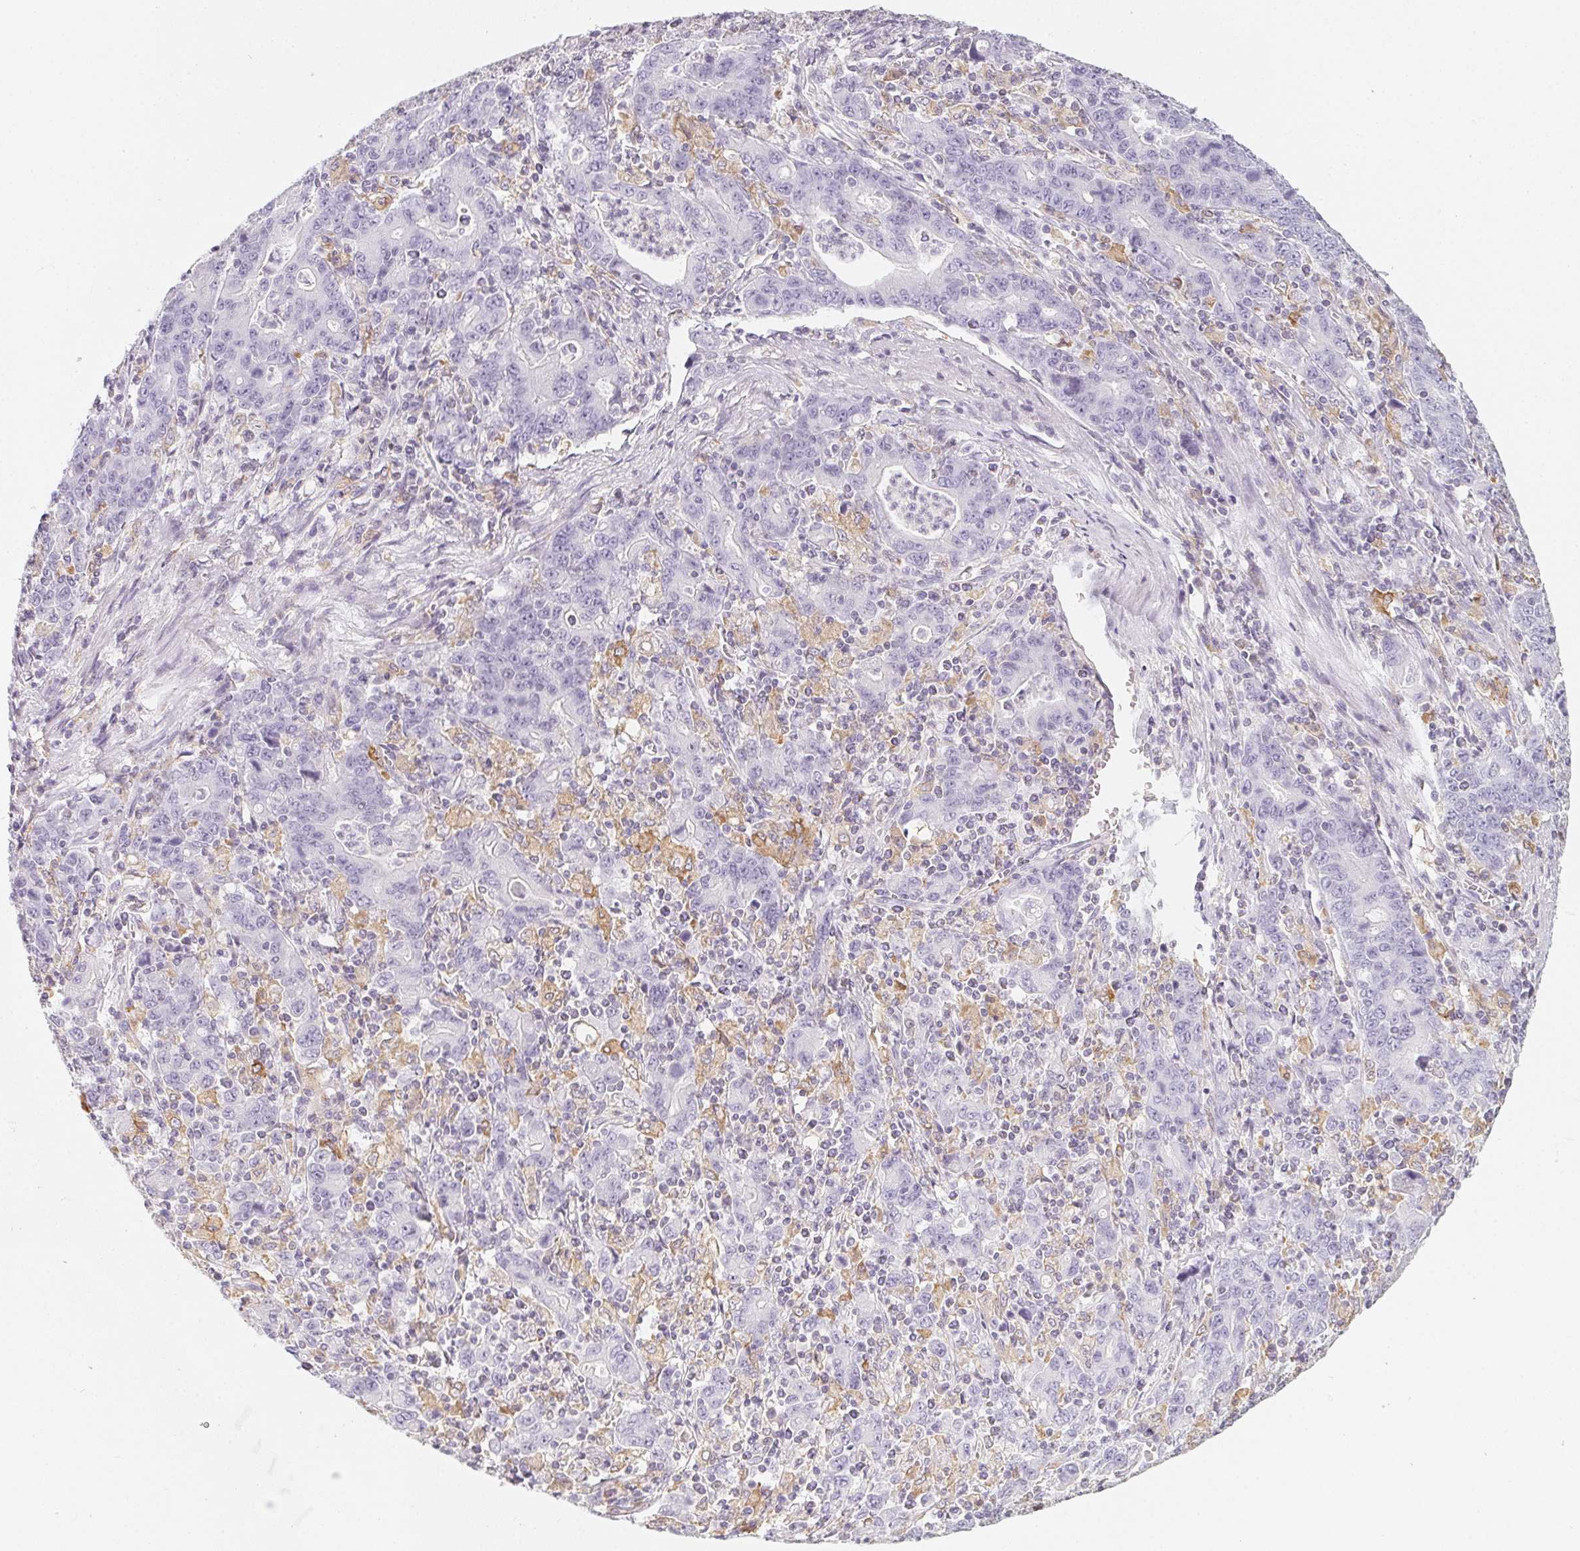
{"staining": {"intensity": "negative", "quantity": "none", "location": "none"}, "tissue": "stomach cancer", "cell_type": "Tumor cells", "image_type": "cancer", "snomed": [{"axis": "morphology", "description": "Adenocarcinoma, NOS"}, {"axis": "topography", "description": "Stomach, upper"}], "caption": "Stomach cancer was stained to show a protein in brown. There is no significant expression in tumor cells.", "gene": "SOAT1", "patient": {"sex": "male", "age": 69}}